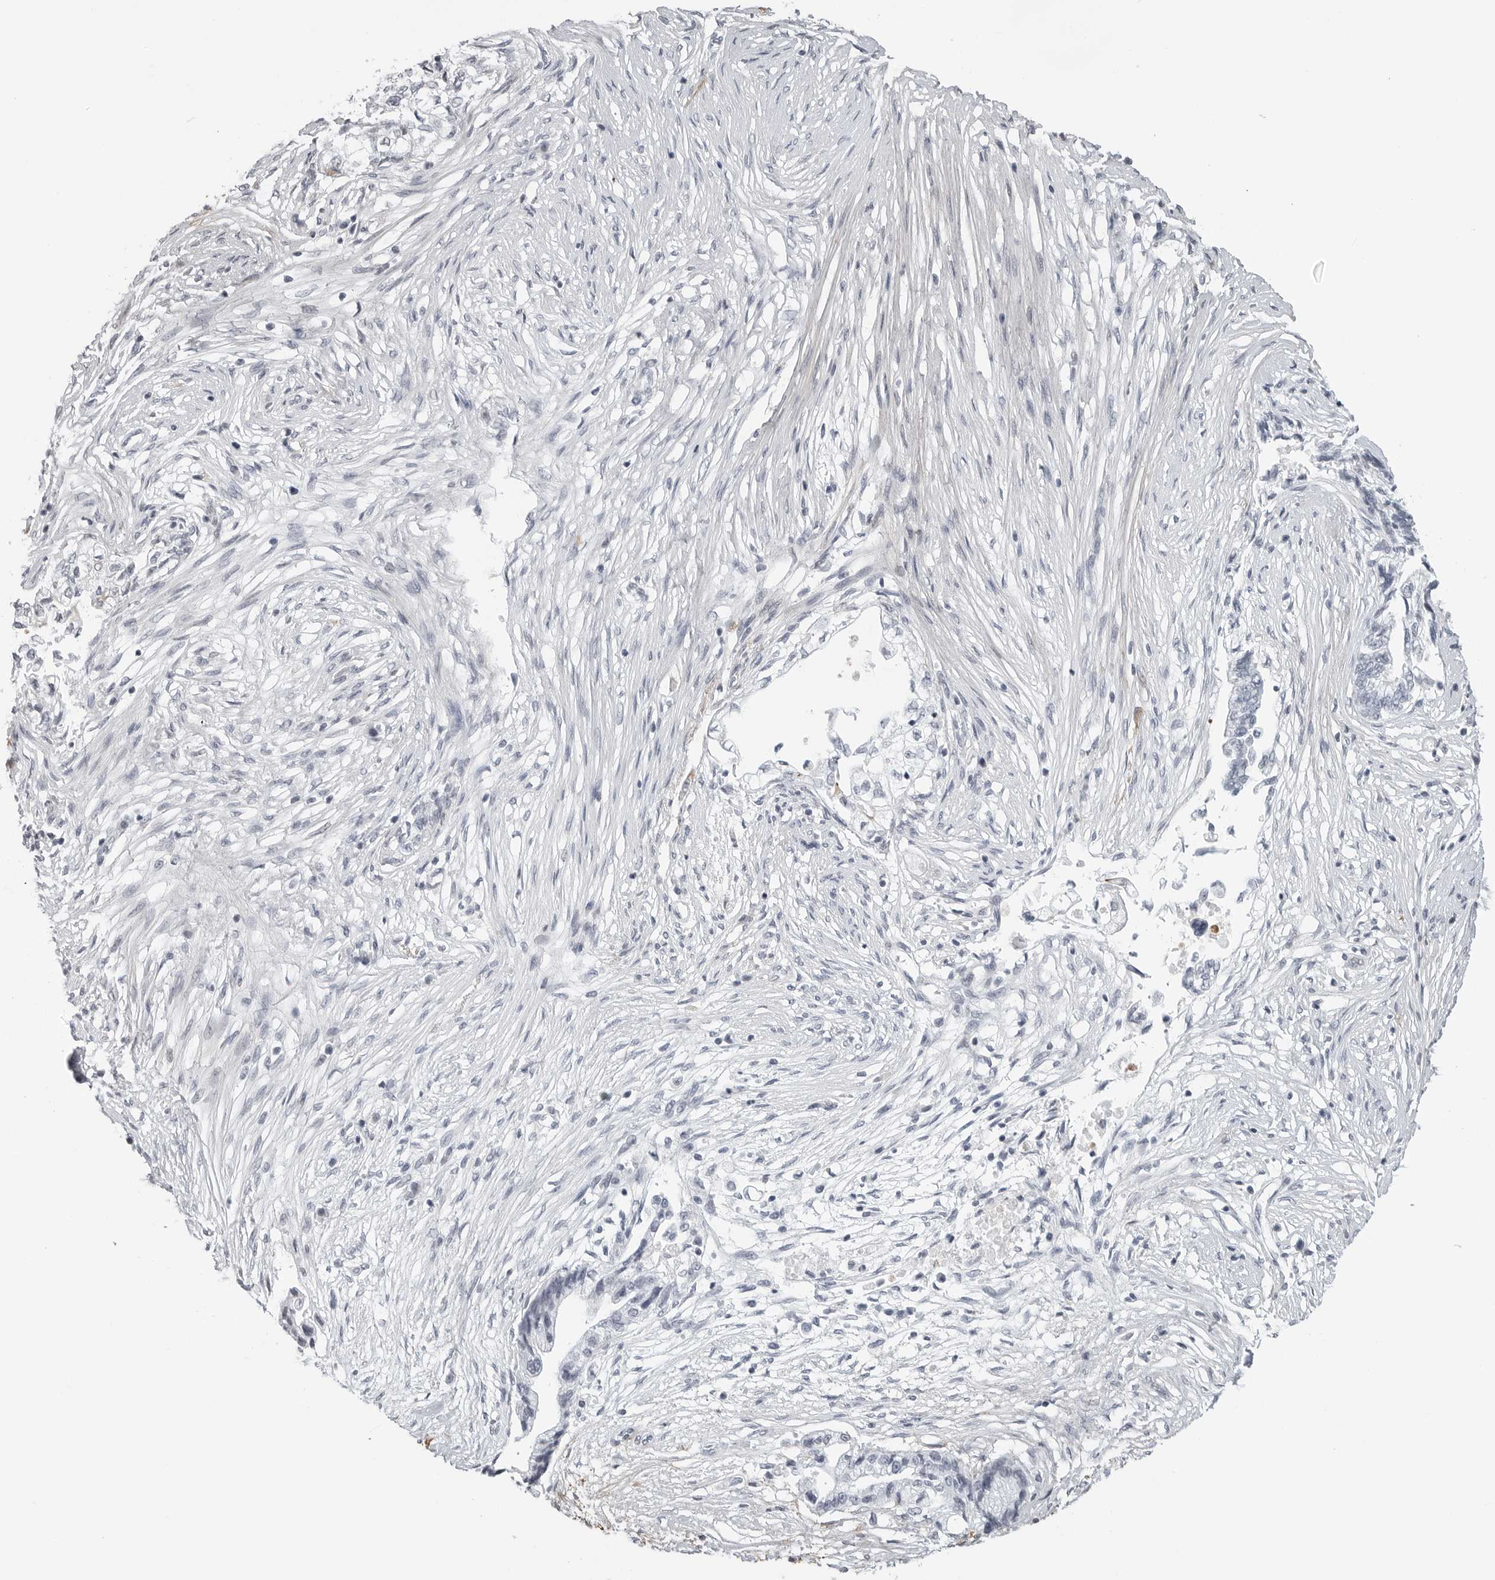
{"staining": {"intensity": "negative", "quantity": "none", "location": "none"}, "tissue": "pancreatic cancer", "cell_type": "Tumor cells", "image_type": "cancer", "snomed": [{"axis": "morphology", "description": "Adenocarcinoma, NOS"}, {"axis": "topography", "description": "Pancreas"}], "caption": "A micrograph of pancreatic cancer stained for a protein reveals no brown staining in tumor cells.", "gene": "CXCR5", "patient": {"sex": "male", "age": 72}}